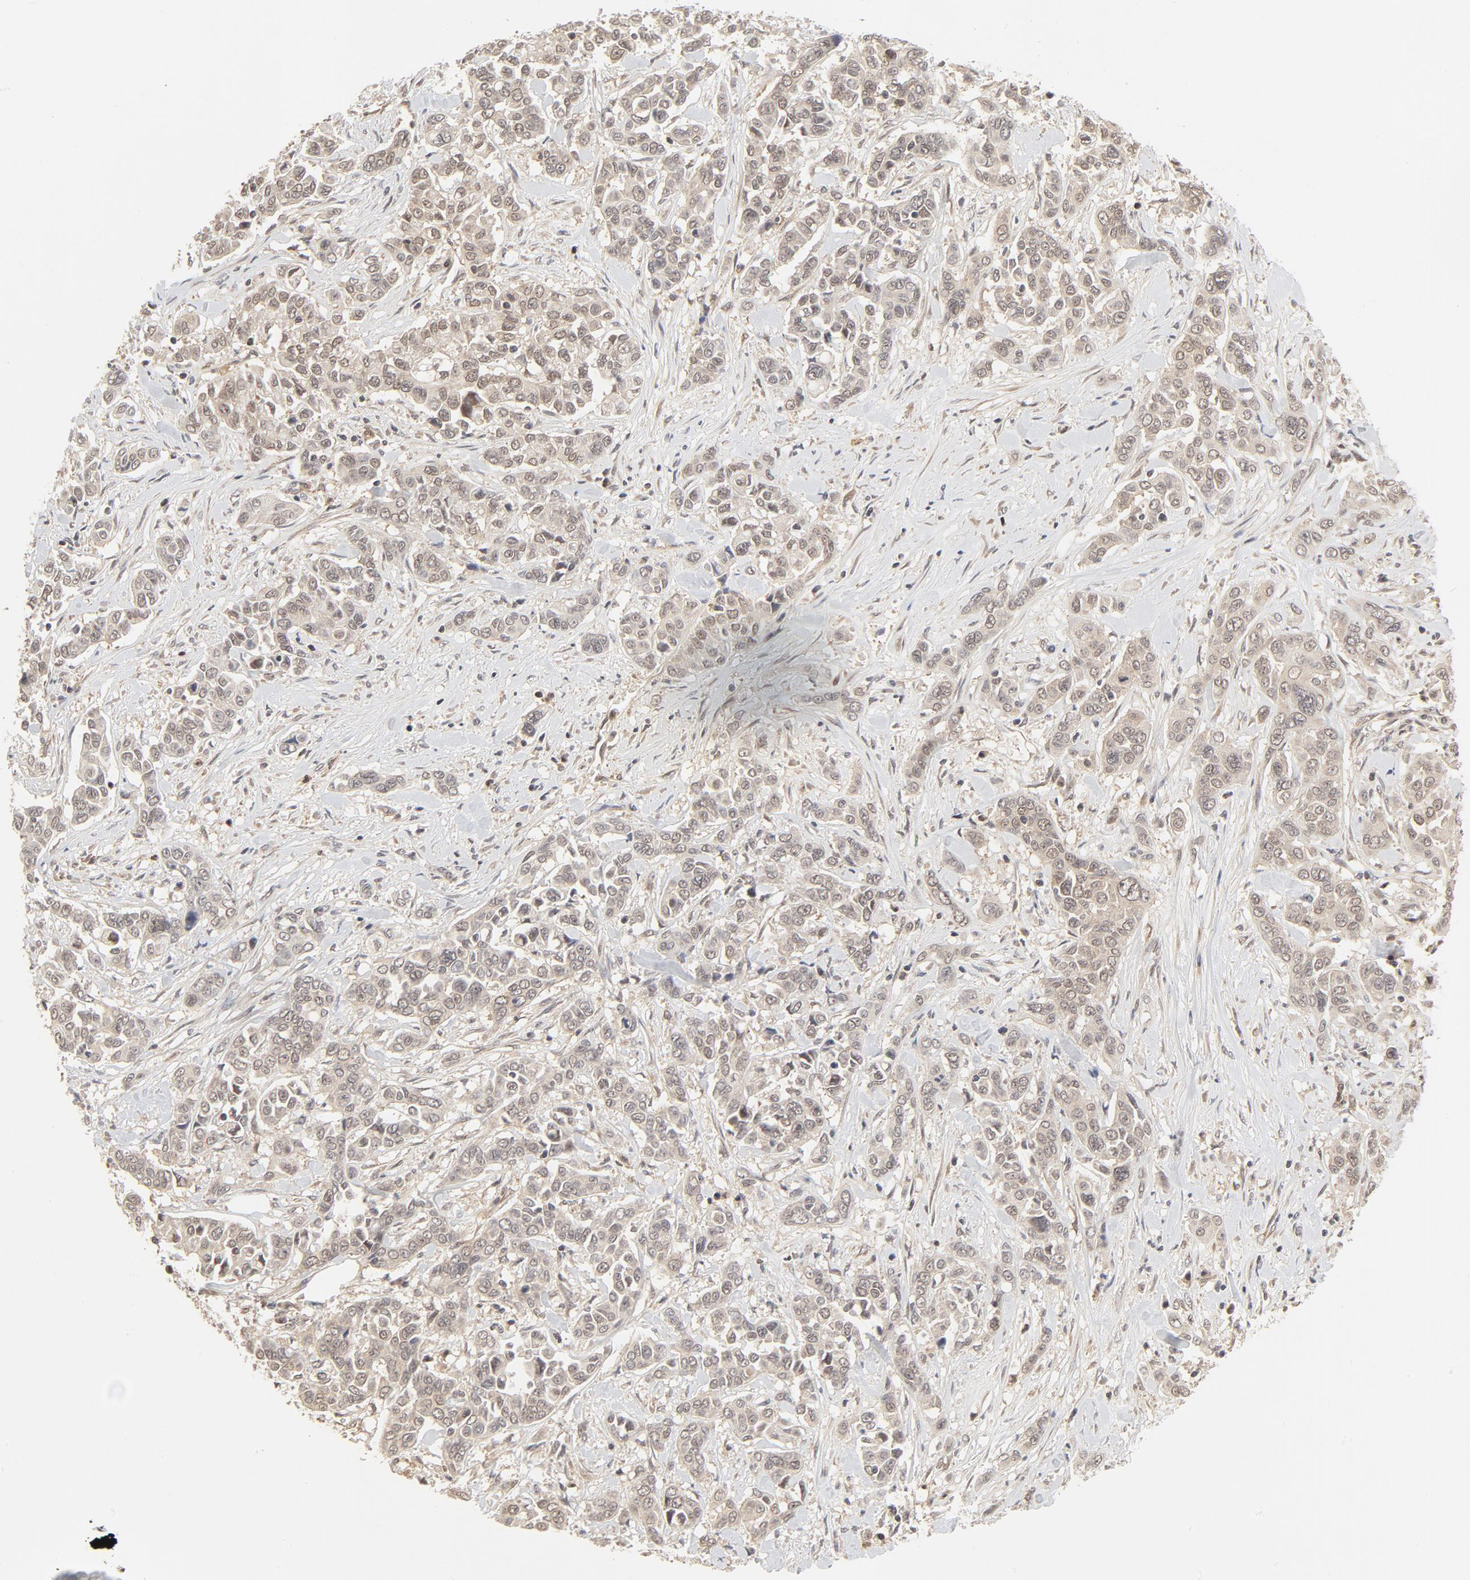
{"staining": {"intensity": "weak", "quantity": ">75%", "location": "cytoplasmic/membranous,nuclear"}, "tissue": "pancreatic cancer", "cell_type": "Tumor cells", "image_type": "cancer", "snomed": [{"axis": "morphology", "description": "Adenocarcinoma, NOS"}, {"axis": "topography", "description": "Pancreas"}], "caption": "Immunohistochemical staining of human pancreatic cancer (adenocarcinoma) exhibits low levels of weak cytoplasmic/membranous and nuclear protein staining in about >75% of tumor cells. (DAB IHC with brightfield microscopy, high magnification).", "gene": "NEDD8", "patient": {"sex": "female", "age": 52}}